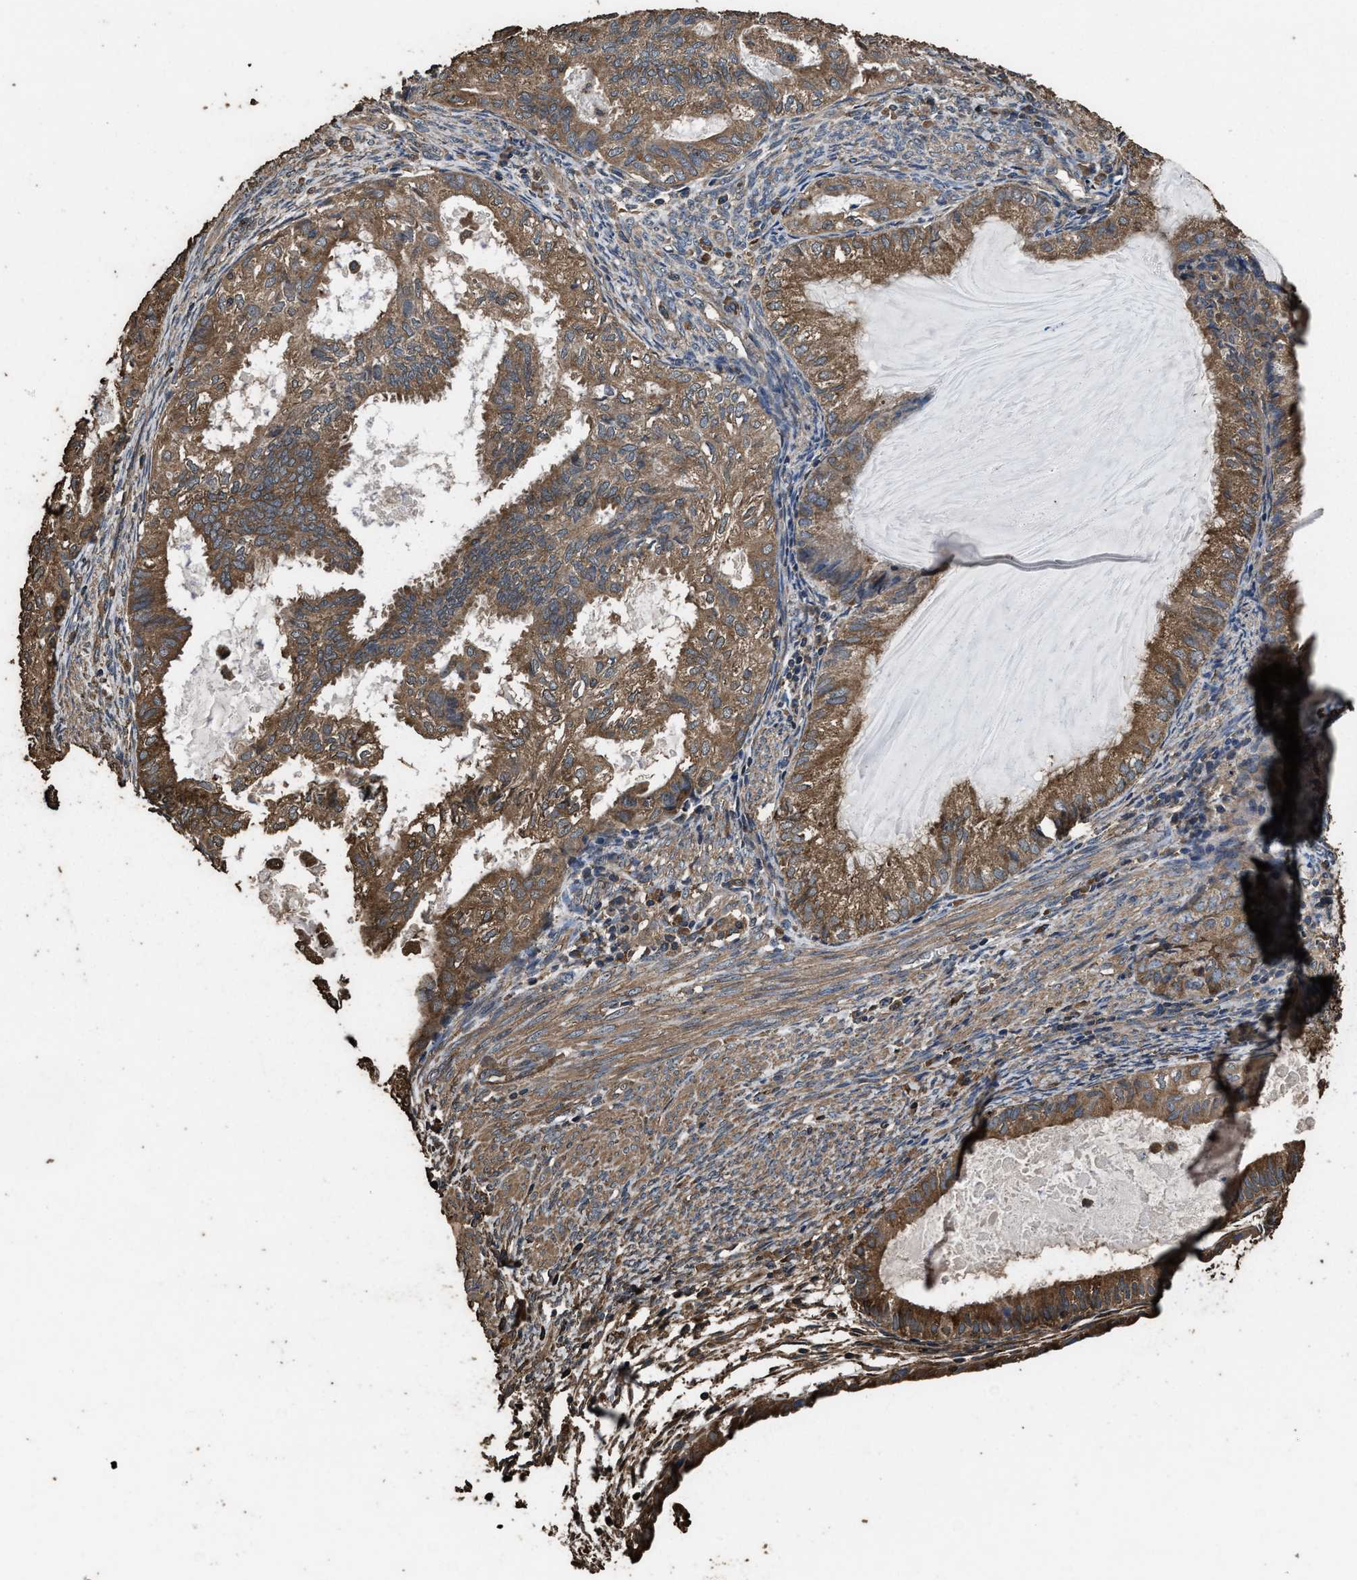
{"staining": {"intensity": "moderate", "quantity": ">75%", "location": "cytoplasmic/membranous"}, "tissue": "cervical cancer", "cell_type": "Tumor cells", "image_type": "cancer", "snomed": [{"axis": "morphology", "description": "Normal tissue, NOS"}, {"axis": "morphology", "description": "Adenocarcinoma, NOS"}, {"axis": "topography", "description": "Cervix"}, {"axis": "topography", "description": "Endometrium"}], "caption": "Adenocarcinoma (cervical) stained for a protein shows moderate cytoplasmic/membranous positivity in tumor cells.", "gene": "ZMYND19", "patient": {"sex": "female", "age": 86}}